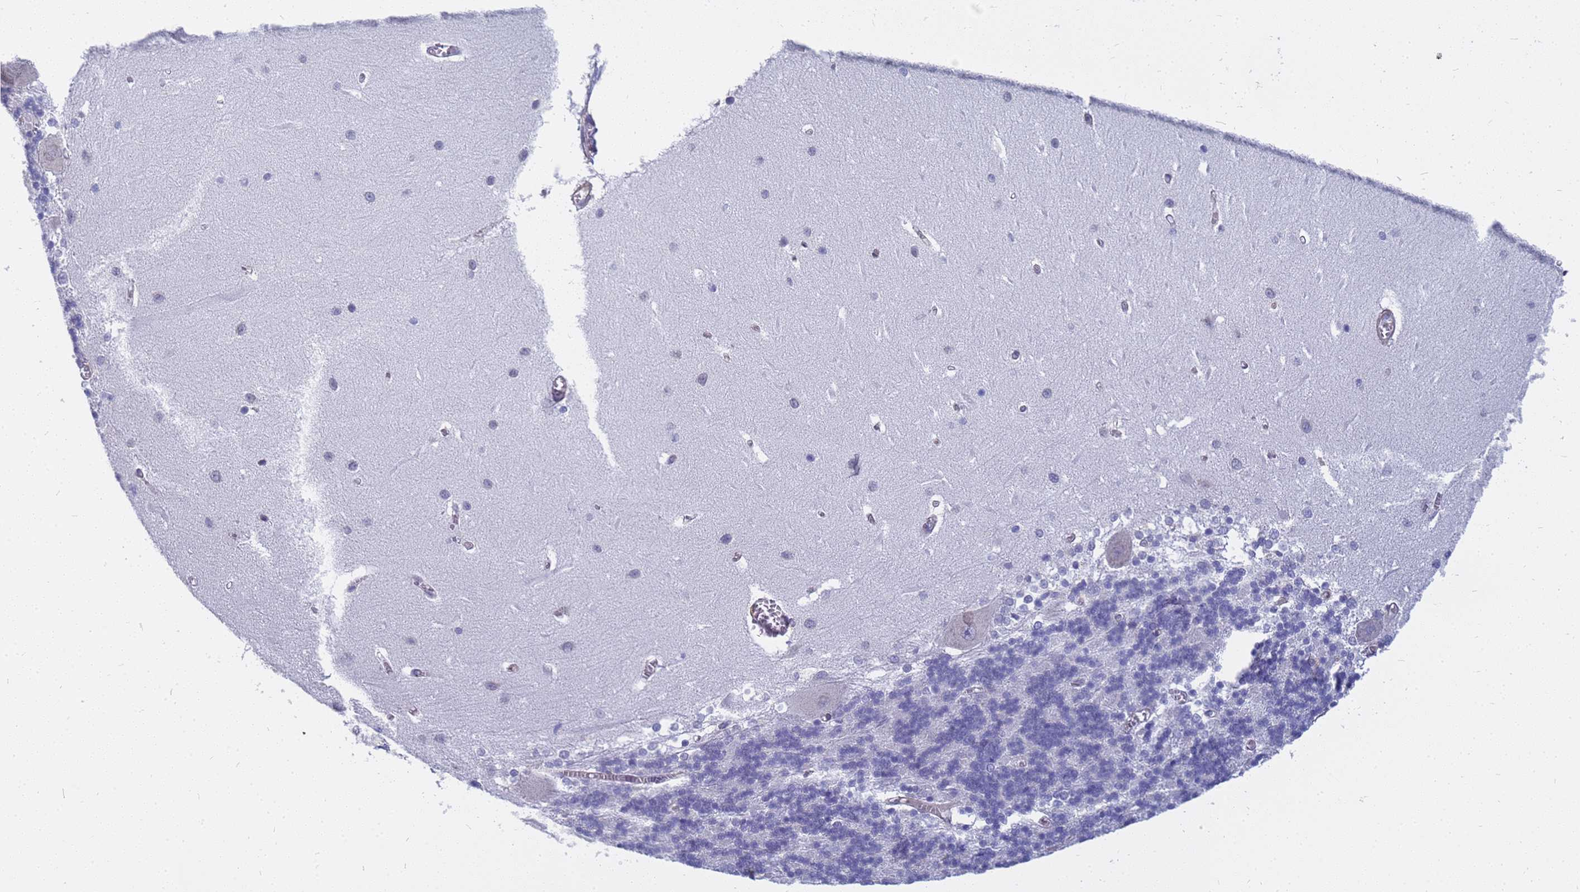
{"staining": {"intensity": "negative", "quantity": "none", "location": "none"}, "tissue": "cerebellum", "cell_type": "Cells in granular layer", "image_type": "normal", "snomed": [{"axis": "morphology", "description": "Normal tissue, NOS"}, {"axis": "topography", "description": "Cerebellum"}], "caption": "IHC image of unremarkable cerebellum: cerebellum stained with DAB (3,3'-diaminobenzidine) displays no significant protein positivity in cells in granular layer.", "gene": "FAM166B", "patient": {"sex": "male", "age": 37}}